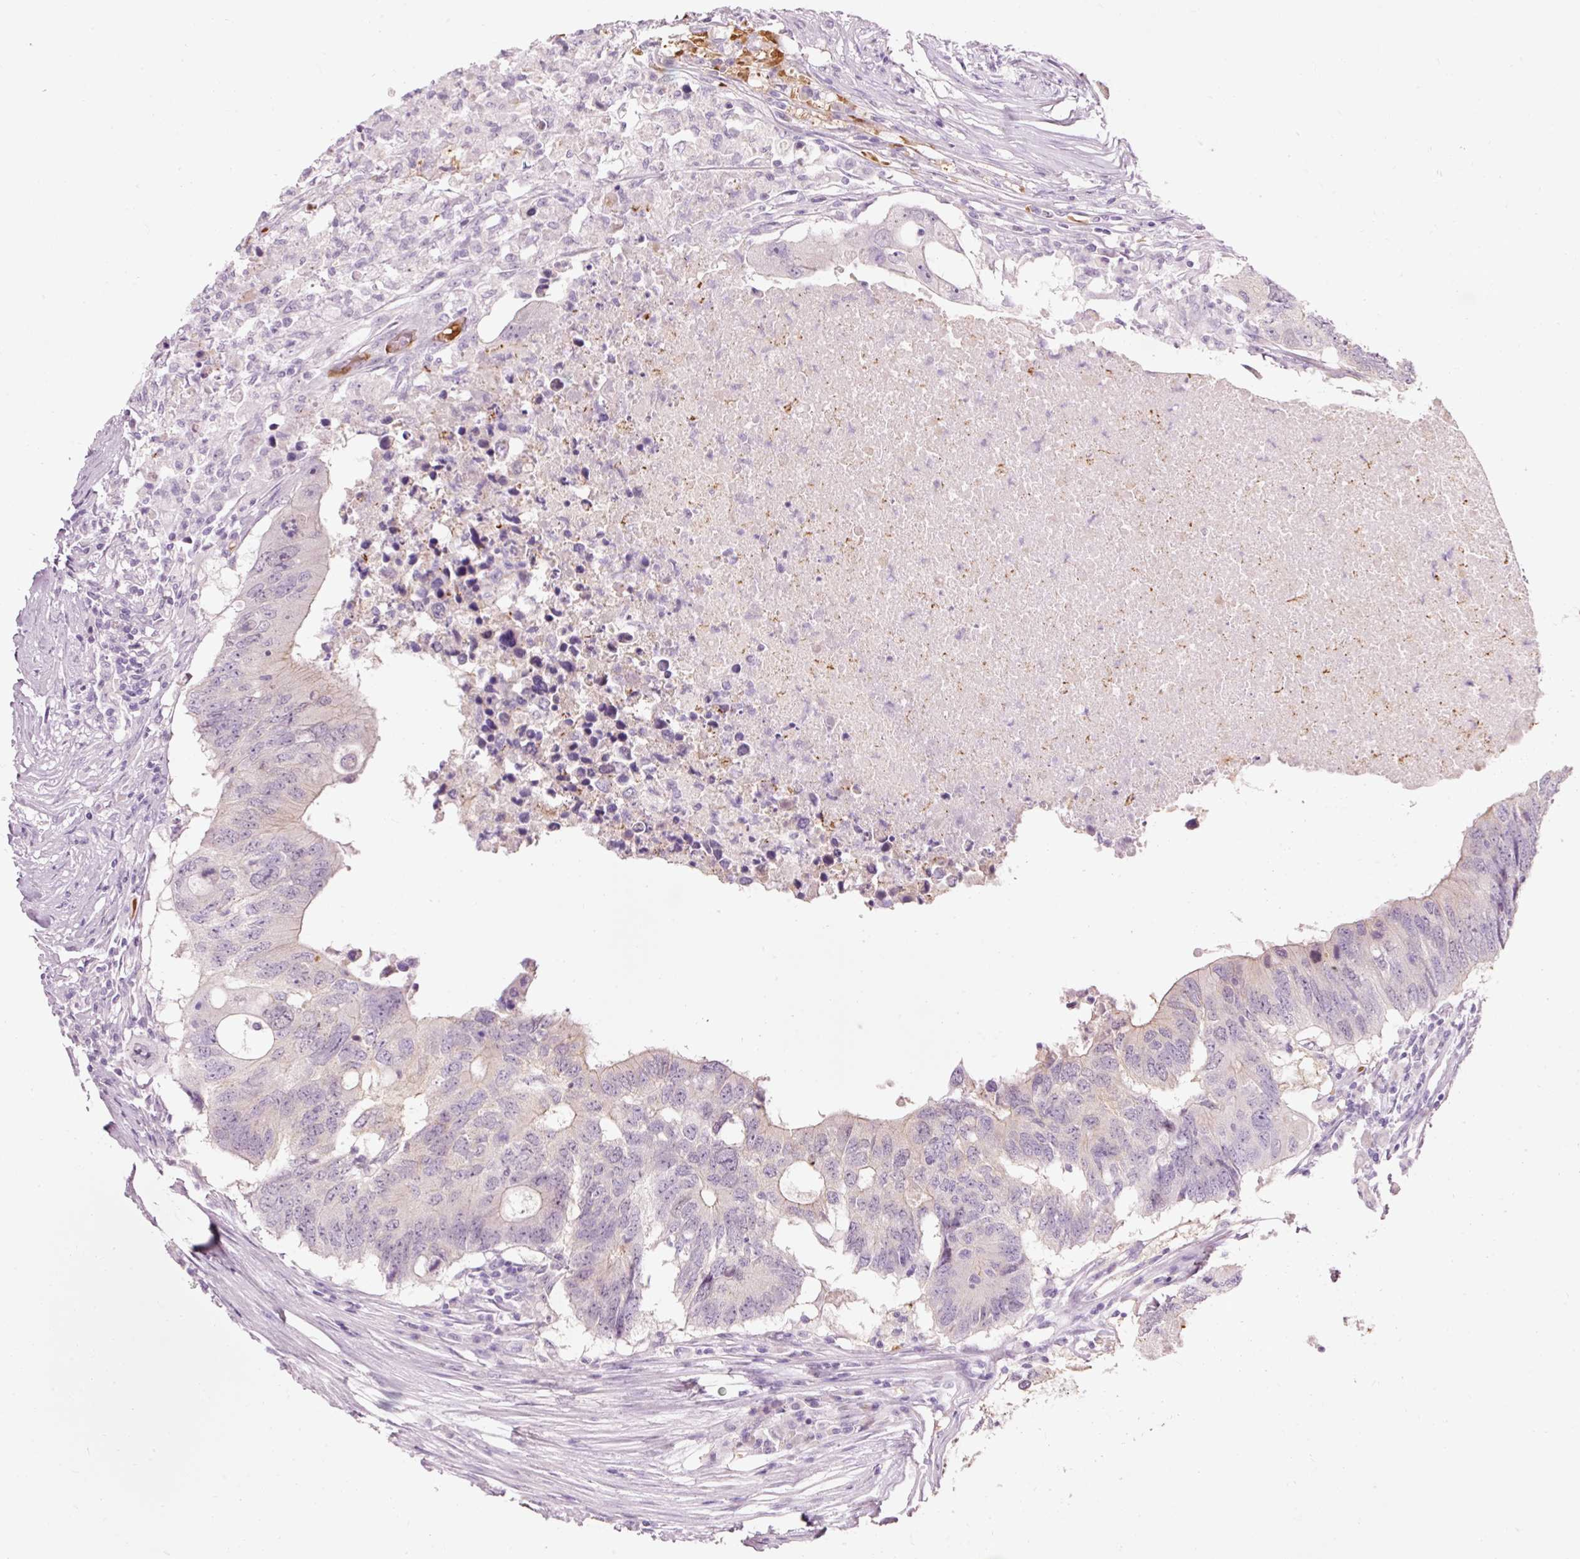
{"staining": {"intensity": "negative", "quantity": "none", "location": "none"}, "tissue": "colorectal cancer", "cell_type": "Tumor cells", "image_type": "cancer", "snomed": [{"axis": "morphology", "description": "Adenocarcinoma, NOS"}, {"axis": "topography", "description": "Colon"}], "caption": "IHC of adenocarcinoma (colorectal) reveals no positivity in tumor cells.", "gene": "DHRS11", "patient": {"sex": "male", "age": 71}}